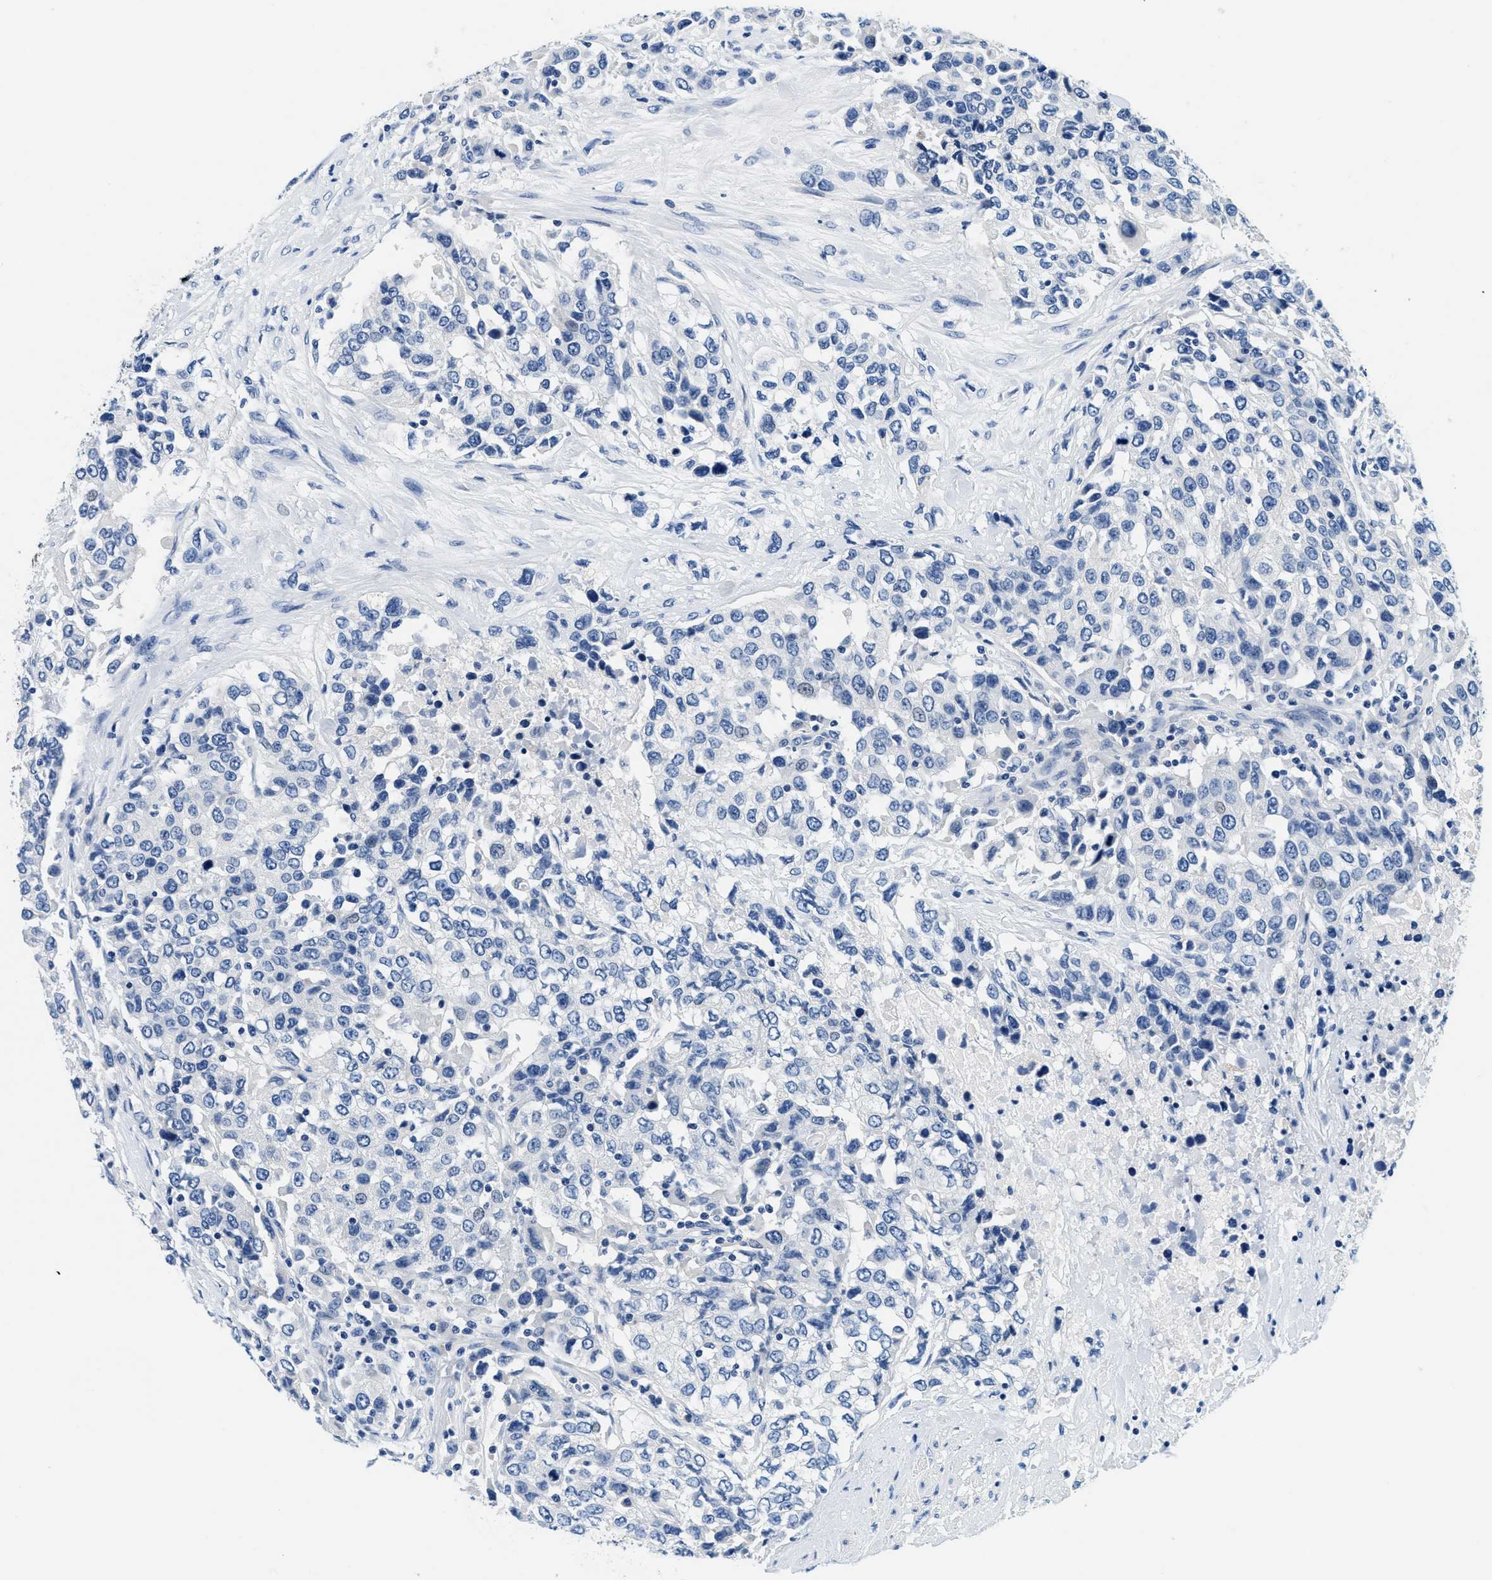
{"staining": {"intensity": "negative", "quantity": "none", "location": "none"}, "tissue": "urothelial cancer", "cell_type": "Tumor cells", "image_type": "cancer", "snomed": [{"axis": "morphology", "description": "Urothelial carcinoma, High grade"}, {"axis": "topography", "description": "Urinary bladder"}], "caption": "This is an immunohistochemistry micrograph of high-grade urothelial carcinoma. There is no expression in tumor cells.", "gene": "GSTM3", "patient": {"sex": "female", "age": 80}}